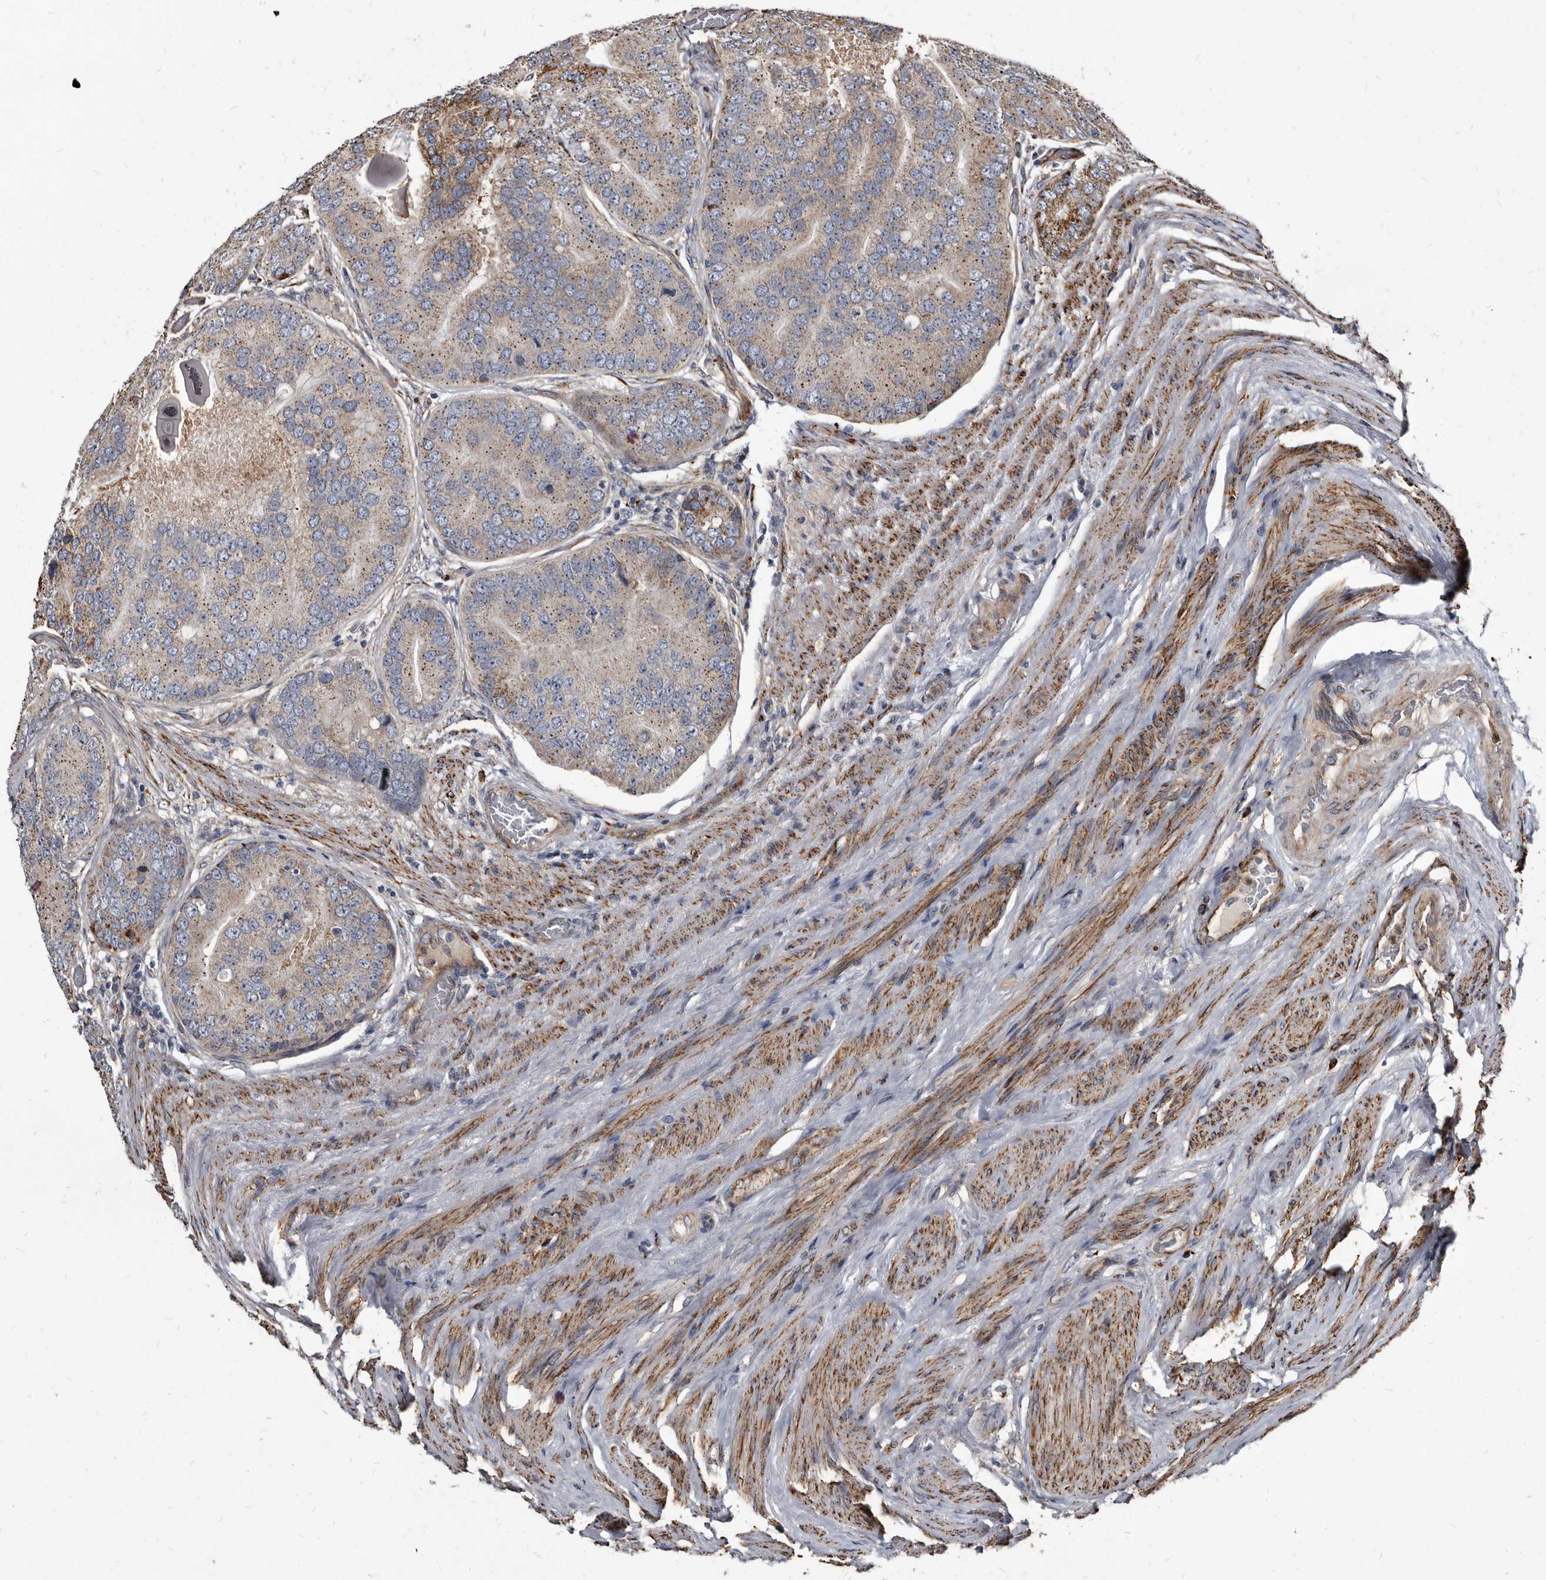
{"staining": {"intensity": "weak", "quantity": ">75%", "location": "cytoplasmic/membranous"}, "tissue": "prostate cancer", "cell_type": "Tumor cells", "image_type": "cancer", "snomed": [{"axis": "morphology", "description": "Adenocarcinoma, High grade"}, {"axis": "topography", "description": "Prostate"}], "caption": "A high-resolution histopathology image shows immunohistochemistry staining of prostate high-grade adenocarcinoma, which displays weak cytoplasmic/membranous expression in about >75% of tumor cells.", "gene": "CTSA", "patient": {"sex": "male", "age": 70}}